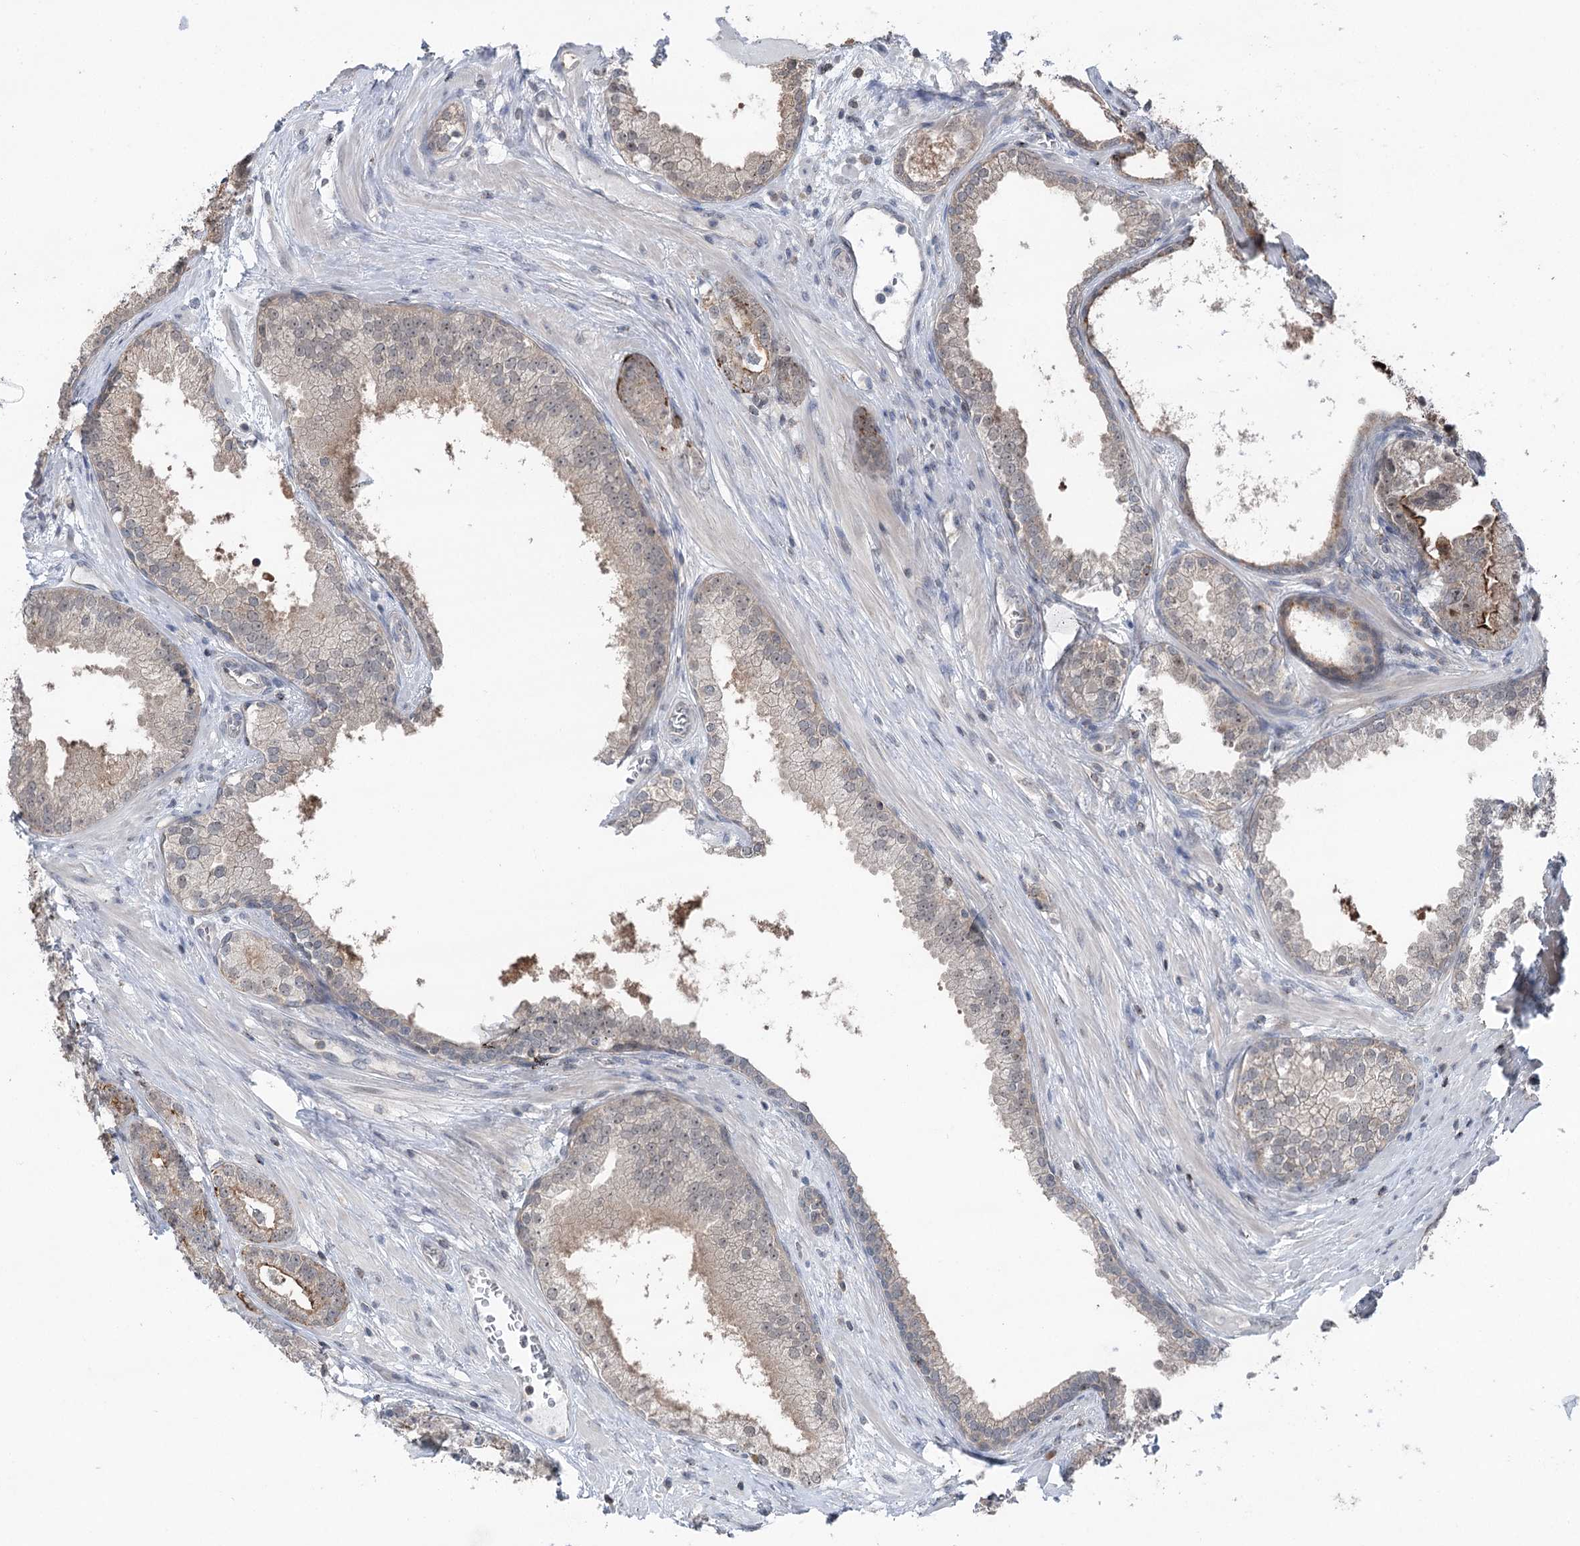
{"staining": {"intensity": "moderate", "quantity": "25%-75%", "location": "cytoplasmic/membranous"}, "tissue": "prostate cancer", "cell_type": "Tumor cells", "image_type": "cancer", "snomed": [{"axis": "morphology", "description": "Adenocarcinoma, High grade"}, {"axis": "topography", "description": "Prostate"}], "caption": "A brown stain labels moderate cytoplasmic/membranous positivity of a protein in human prostate cancer tumor cells. The protein of interest is shown in brown color, while the nuclei are stained blue.", "gene": "CCSER2", "patient": {"sex": "male", "age": 69}}